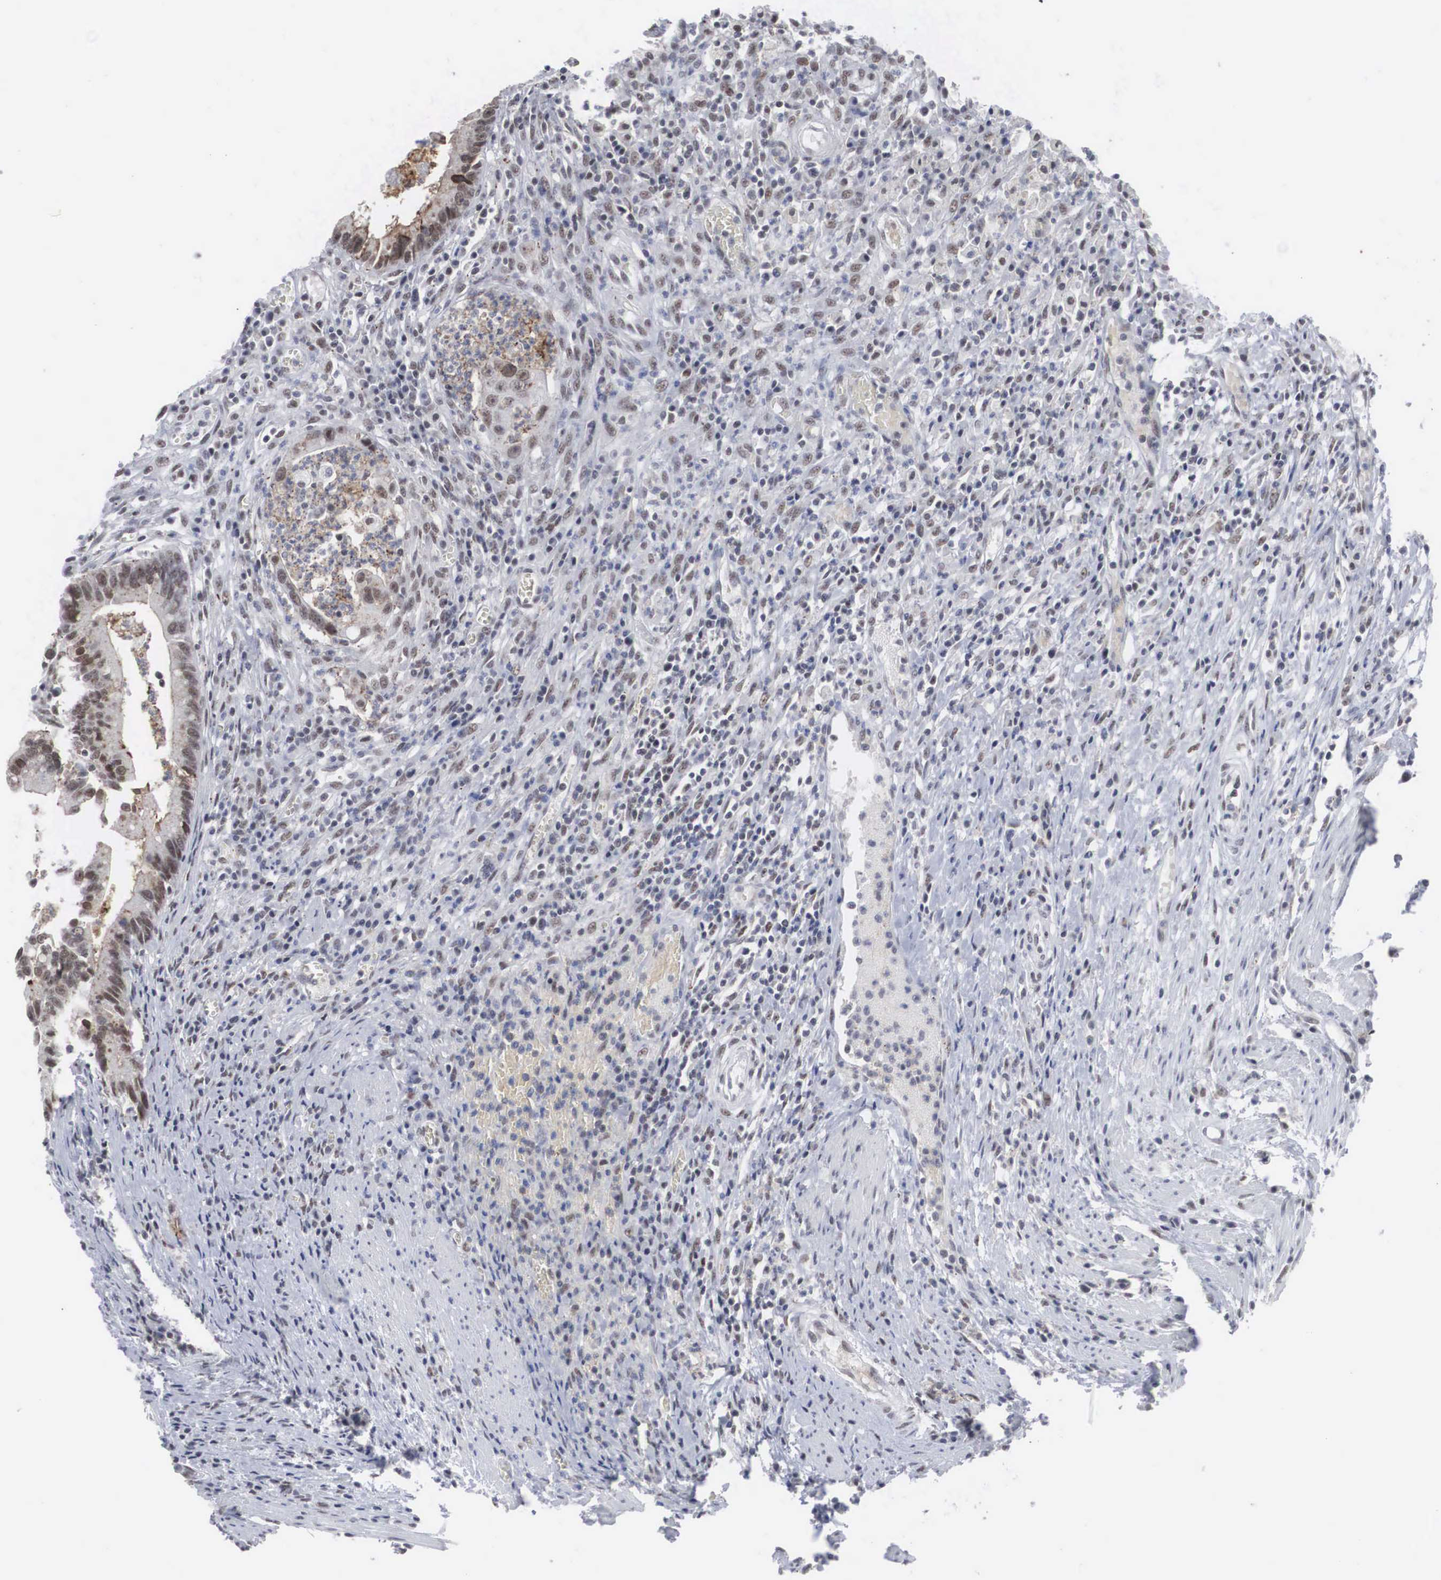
{"staining": {"intensity": "weak", "quantity": "25%-75%", "location": "nuclear"}, "tissue": "colorectal cancer", "cell_type": "Tumor cells", "image_type": "cancer", "snomed": [{"axis": "morphology", "description": "Adenocarcinoma, NOS"}, {"axis": "topography", "description": "Rectum"}], "caption": "Colorectal adenocarcinoma stained with a brown dye shows weak nuclear positive expression in approximately 25%-75% of tumor cells.", "gene": "AUTS2", "patient": {"sex": "female", "age": 81}}